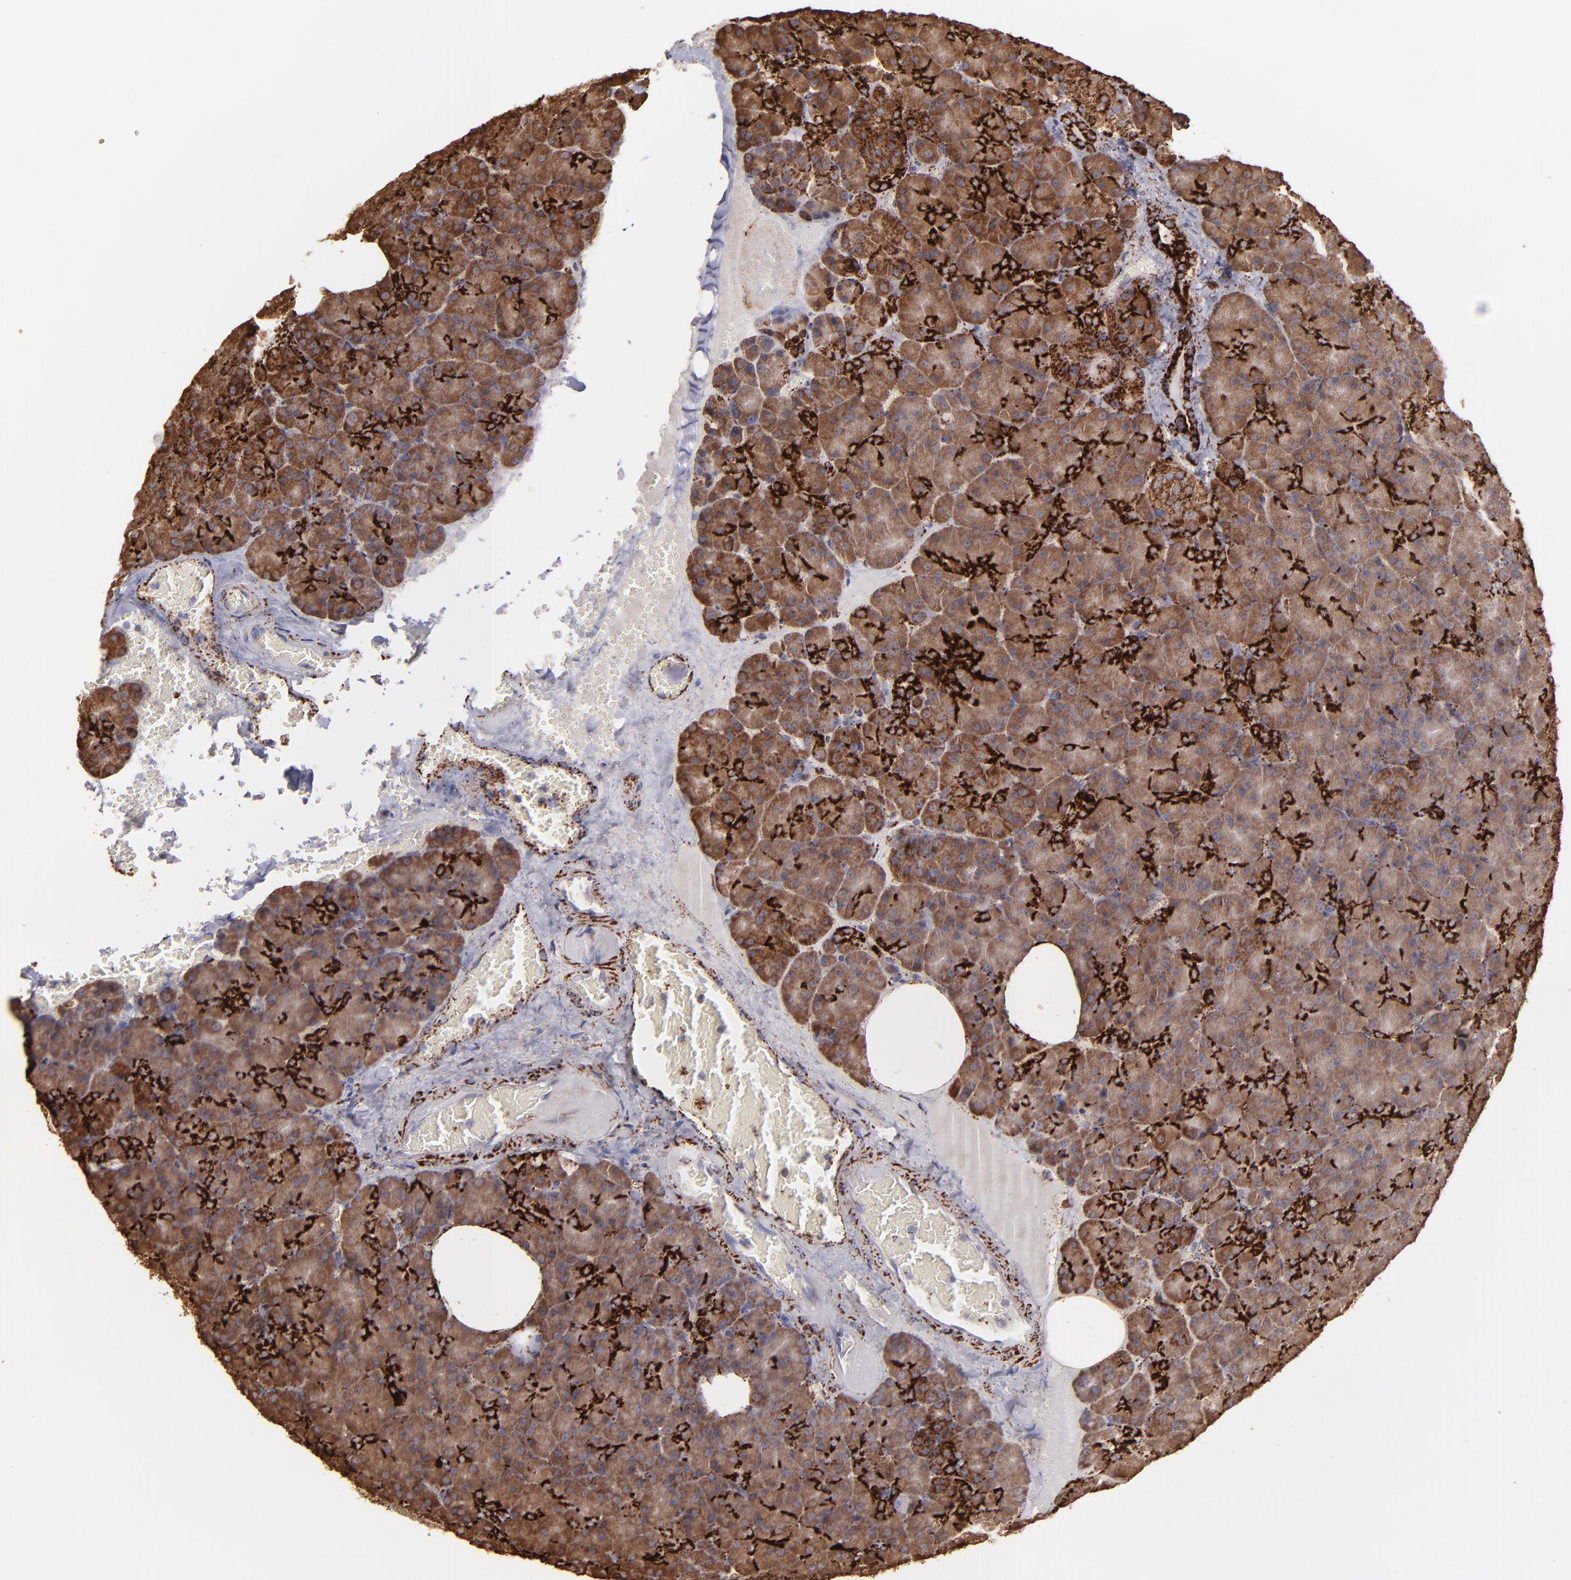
{"staining": {"intensity": "strong", "quantity": ">75%", "location": "cytoplasmic/membranous"}, "tissue": "carcinoid", "cell_type": "Tumor cells", "image_type": "cancer", "snomed": [{"axis": "morphology", "description": "Normal tissue, NOS"}, {"axis": "morphology", "description": "Carcinoid, malignant, NOS"}, {"axis": "topography", "description": "Pancreas"}], "caption": "This is an image of IHC staining of malignant carcinoid, which shows strong staining in the cytoplasmic/membranous of tumor cells.", "gene": "MAOB", "patient": {"sex": "female", "age": 35}}